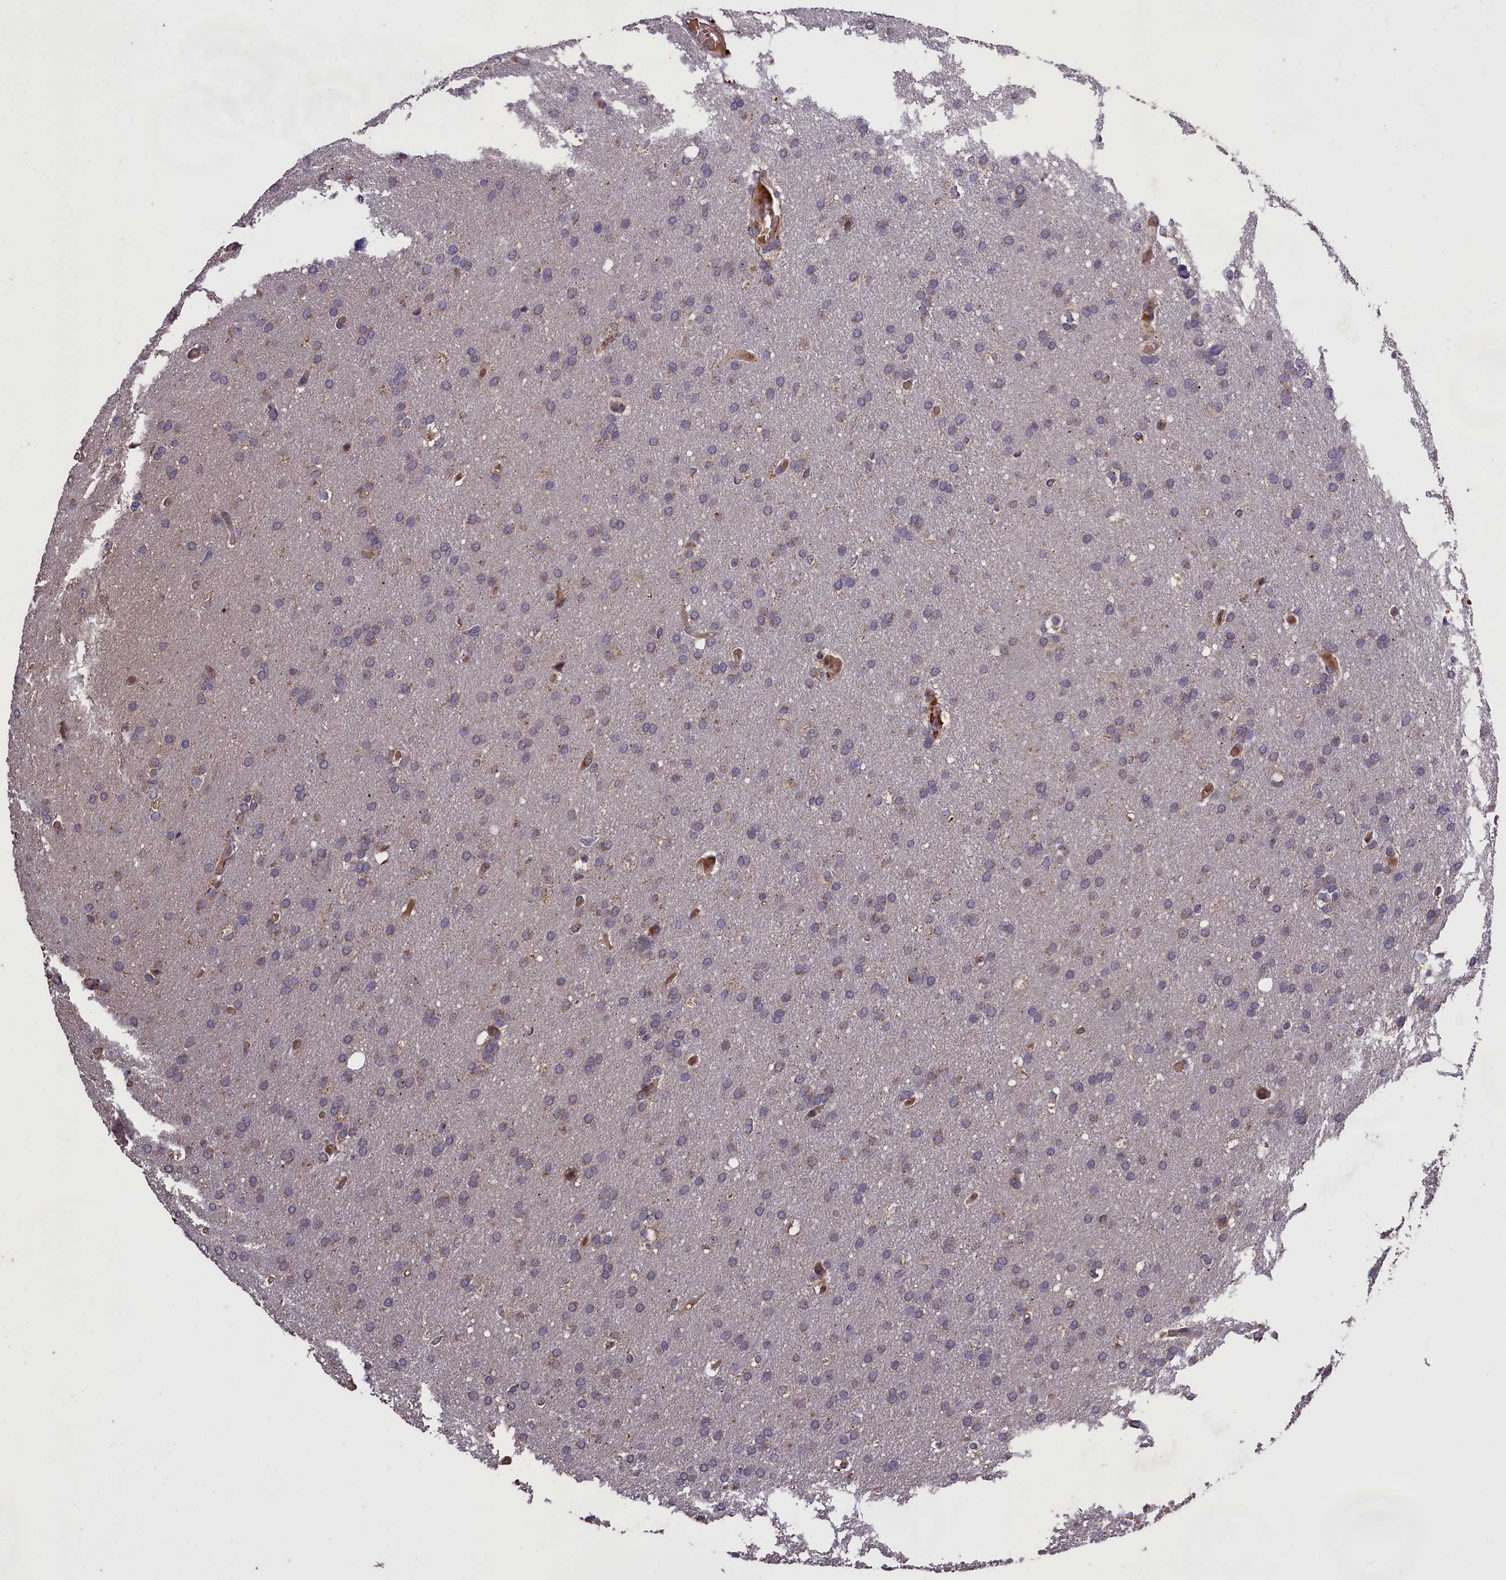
{"staining": {"intensity": "negative", "quantity": "none", "location": "none"}, "tissue": "glioma", "cell_type": "Tumor cells", "image_type": "cancer", "snomed": [{"axis": "morphology", "description": "Glioma, malignant, High grade"}, {"axis": "topography", "description": "Cerebral cortex"}], "caption": "This is an immunohistochemistry histopathology image of human glioma. There is no positivity in tumor cells.", "gene": "CLRN2", "patient": {"sex": "female", "age": 36}}